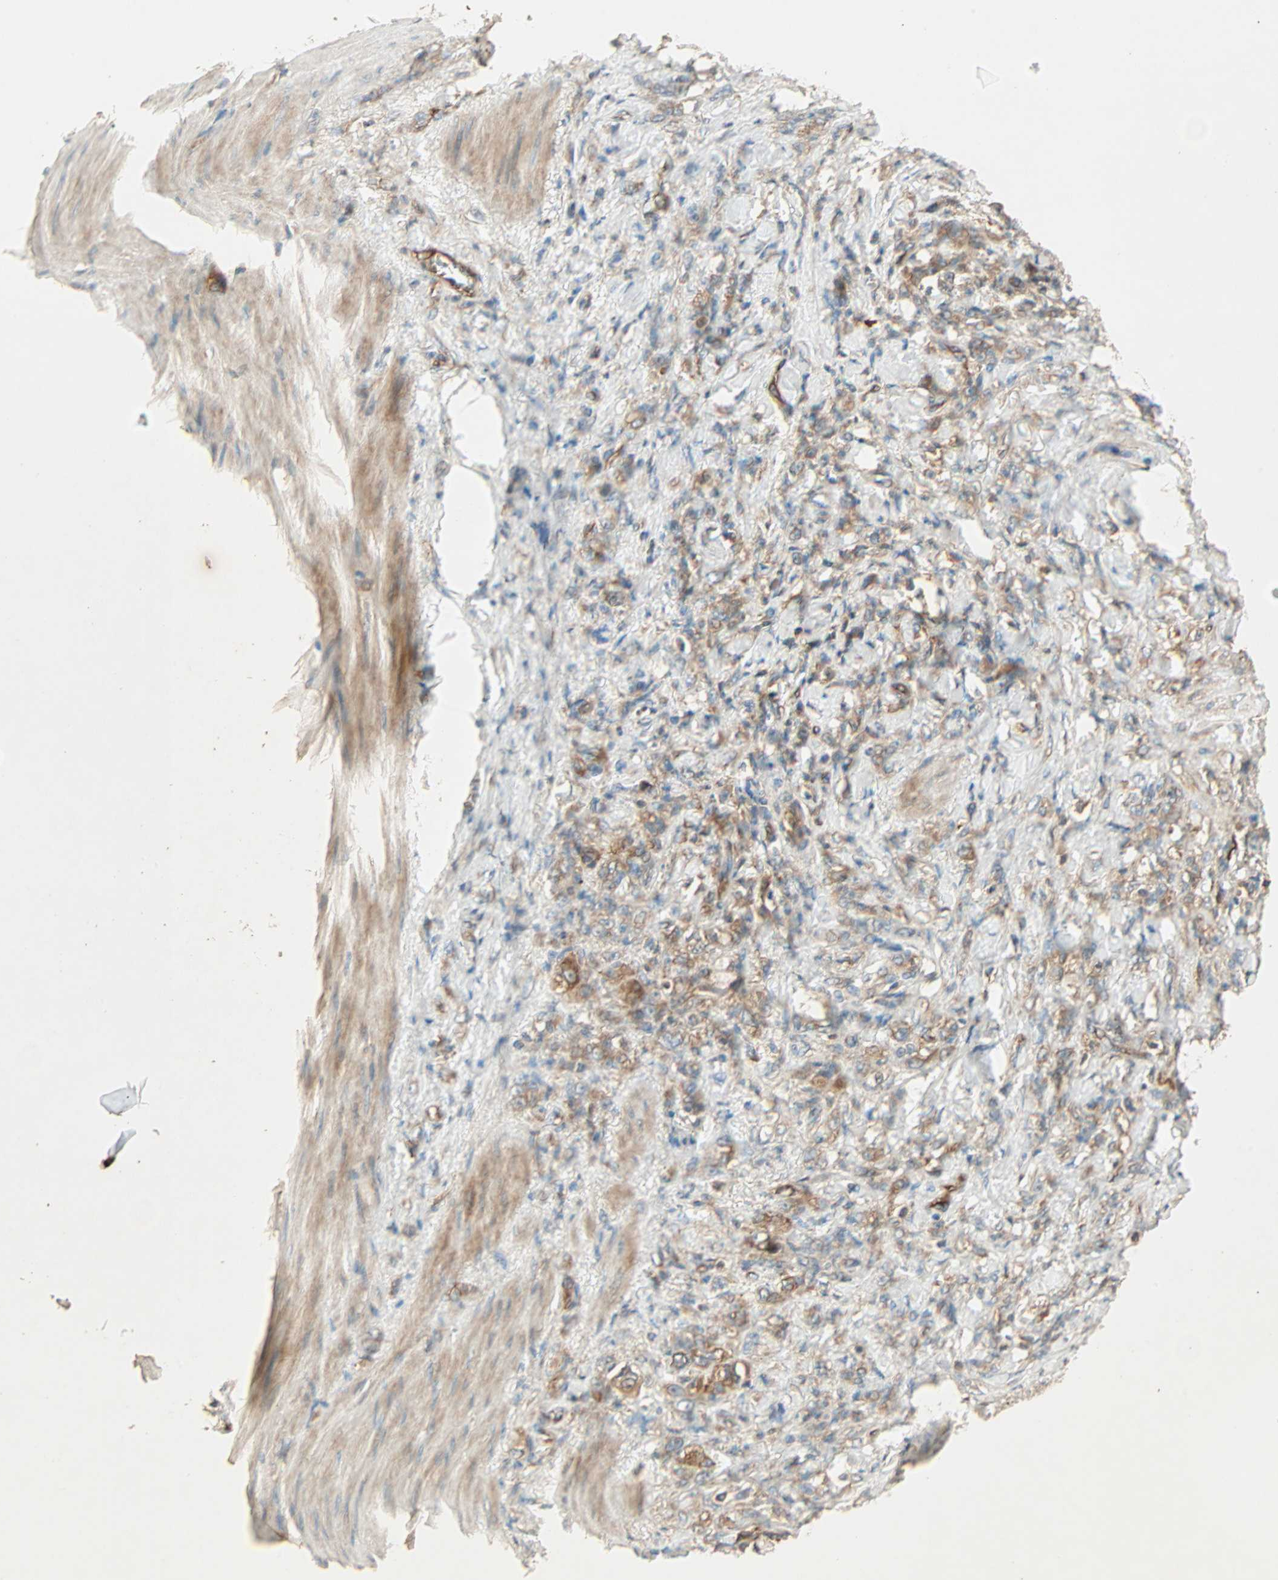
{"staining": {"intensity": "moderate", "quantity": ">75%", "location": "cytoplasmic/membranous"}, "tissue": "stomach cancer", "cell_type": "Tumor cells", "image_type": "cancer", "snomed": [{"axis": "morphology", "description": "Adenocarcinoma, NOS"}, {"axis": "topography", "description": "Stomach"}], "caption": "Adenocarcinoma (stomach) stained with DAB (3,3'-diaminobenzidine) IHC demonstrates medium levels of moderate cytoplasmic/membranous staining in approximately >75% of tumor cells. The staining was performed using DAB (3,3'-diaminobenzidine), with brown indicating positive protein expression. Nuclei are stained blue with hematoxylin.", "gene": "GALK1", "patient": {"sex": "male", "age": 82}}